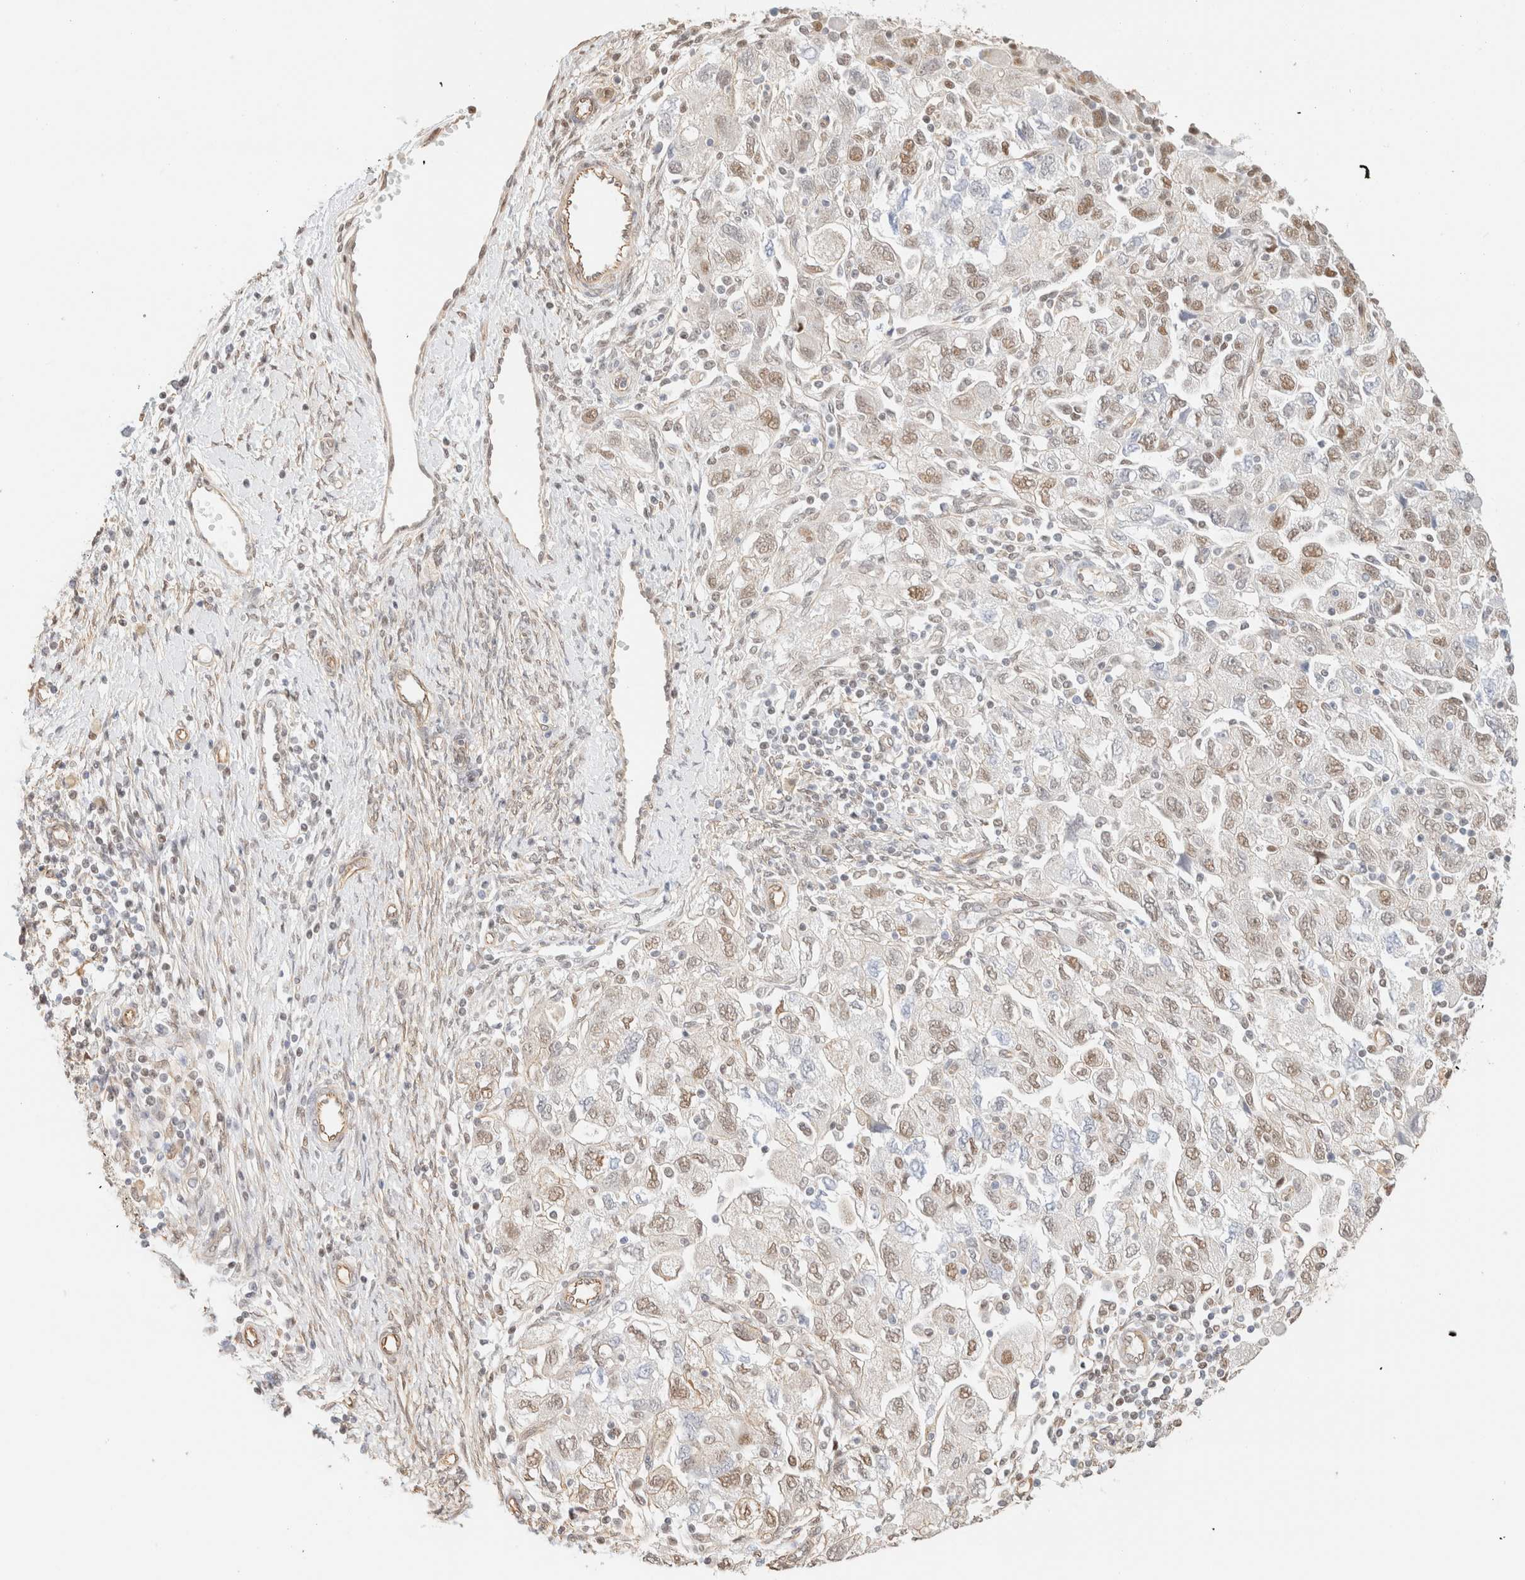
{"staining": {"intensity": "moderate", "quantity": "<25%", "location": "nuclear"}, "tissue": "ovarian cancer", "cell_type": "Tumor cells", "image_type": "cancer", "snomed": [{"axis": "morphology", "description": "Carcinoma, NOS"}, {"axis": "morphology", "description": "Cystadenocarcinoma, serous, NOS"}, {"axis": "topography", "description": "Ovary"}], "caption": "Carcinoma (ovarian) stained with DAB (3,3'-diaminobenzidine) immunohistochemistry (IHC) demonstrates low levels of moderate nuclear positivity in about <25% of tumor cells.", "gene": "ARID5A", "patient": {"sex": "female", "age": 69}}